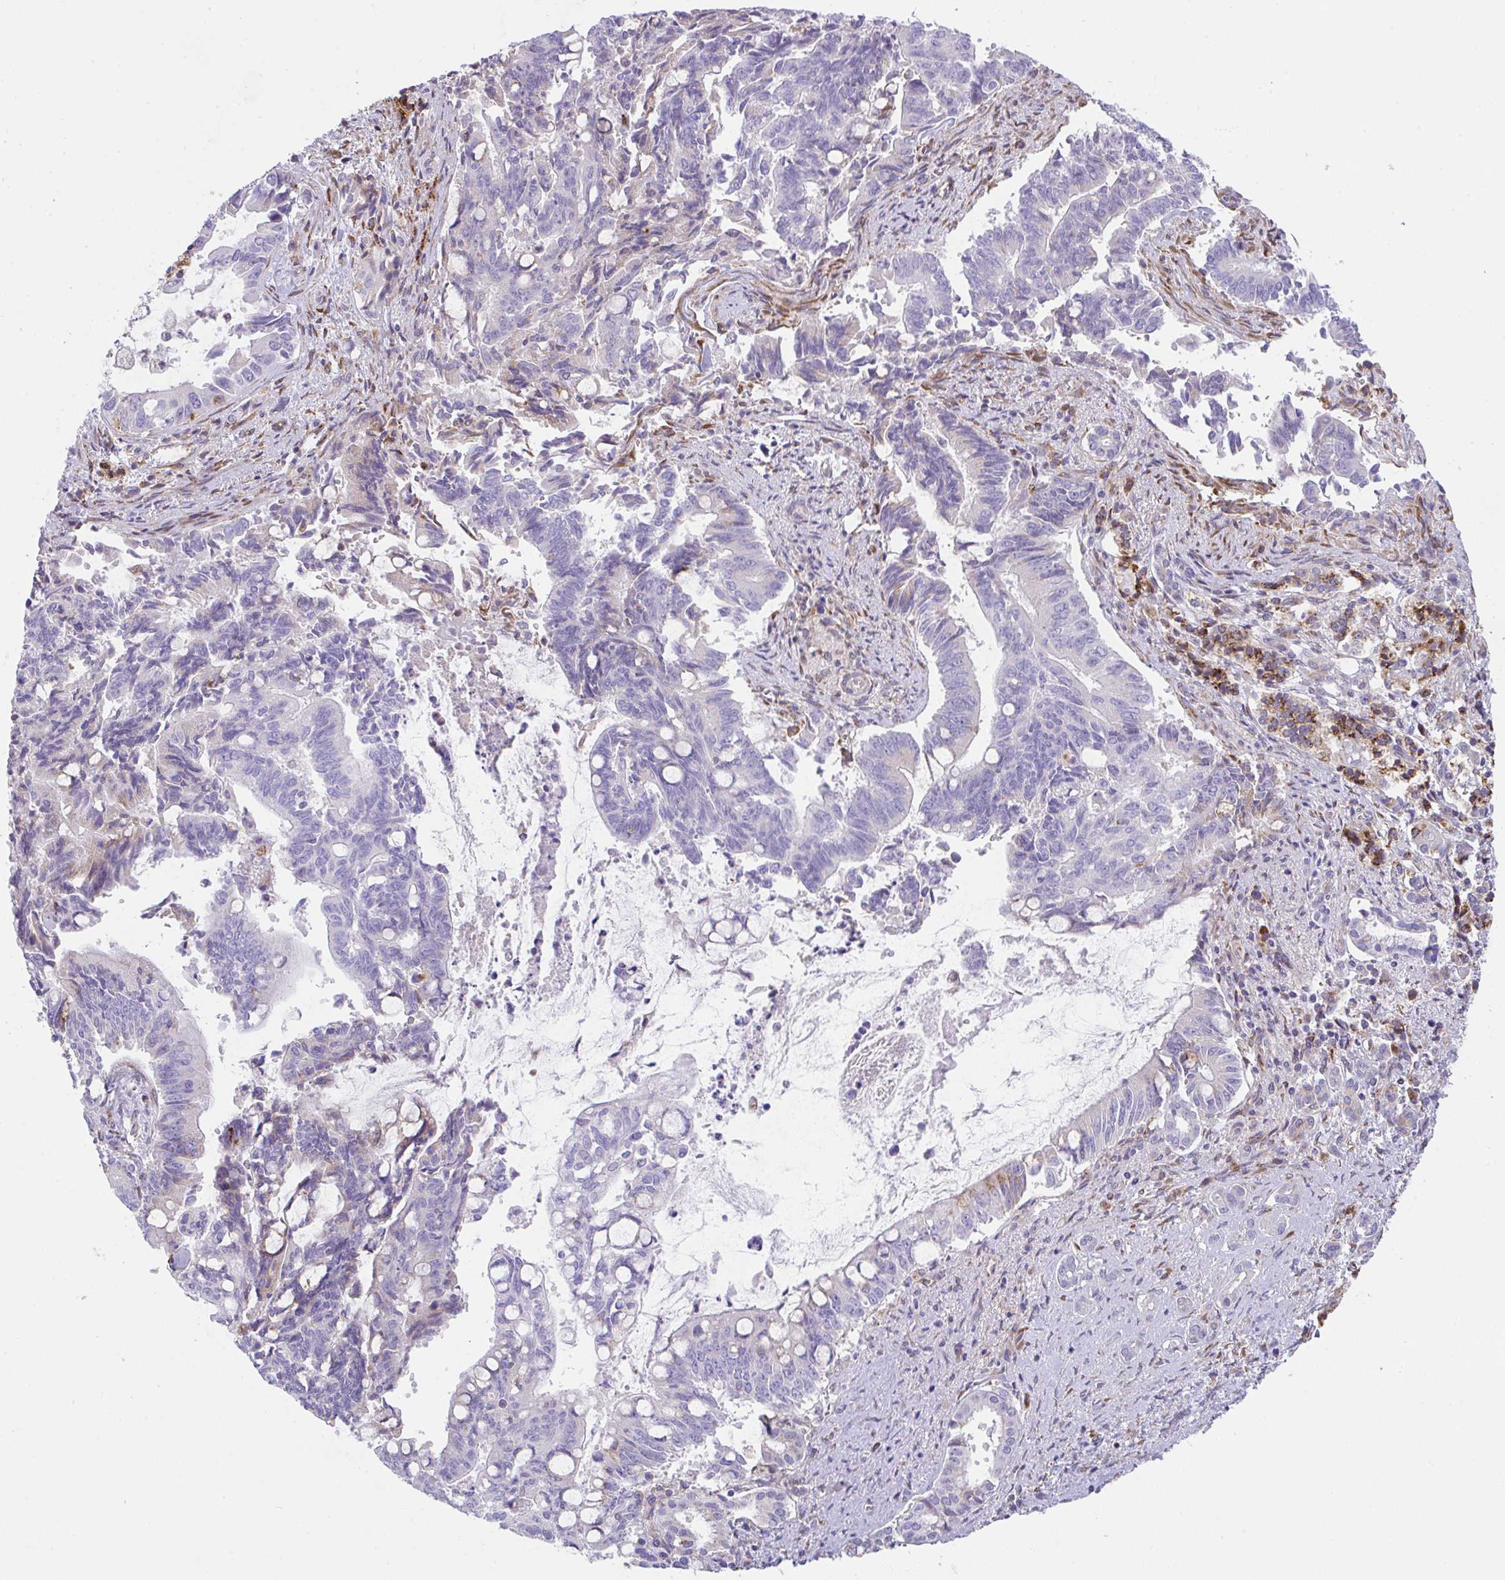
{"staining": {"intensity": "negative", "quantity": "none", "location": "none"}, "tissue": "pancreatic cancer", "cell_type": "Tumor cells", "image_type": "cancer", "snomed": [{"axis": "morphology", "description": "Adenocarcinoma, NOS"}, {"axis": "topography", "description": "Pancreas"}], "caption": "Immunohistochemistry photomicrograph of neoplastic tissue: pancreatic adenocarcinoma stained with DAB demonstrates no significant protein positivity in tumor cells. (DAB (3,3'-diaminobenzidine) immunohistochemistry (IHC) with hematoxylin counter stain).", "gene": "MIA3", "patient": {"sex": "male", "age": 68}}